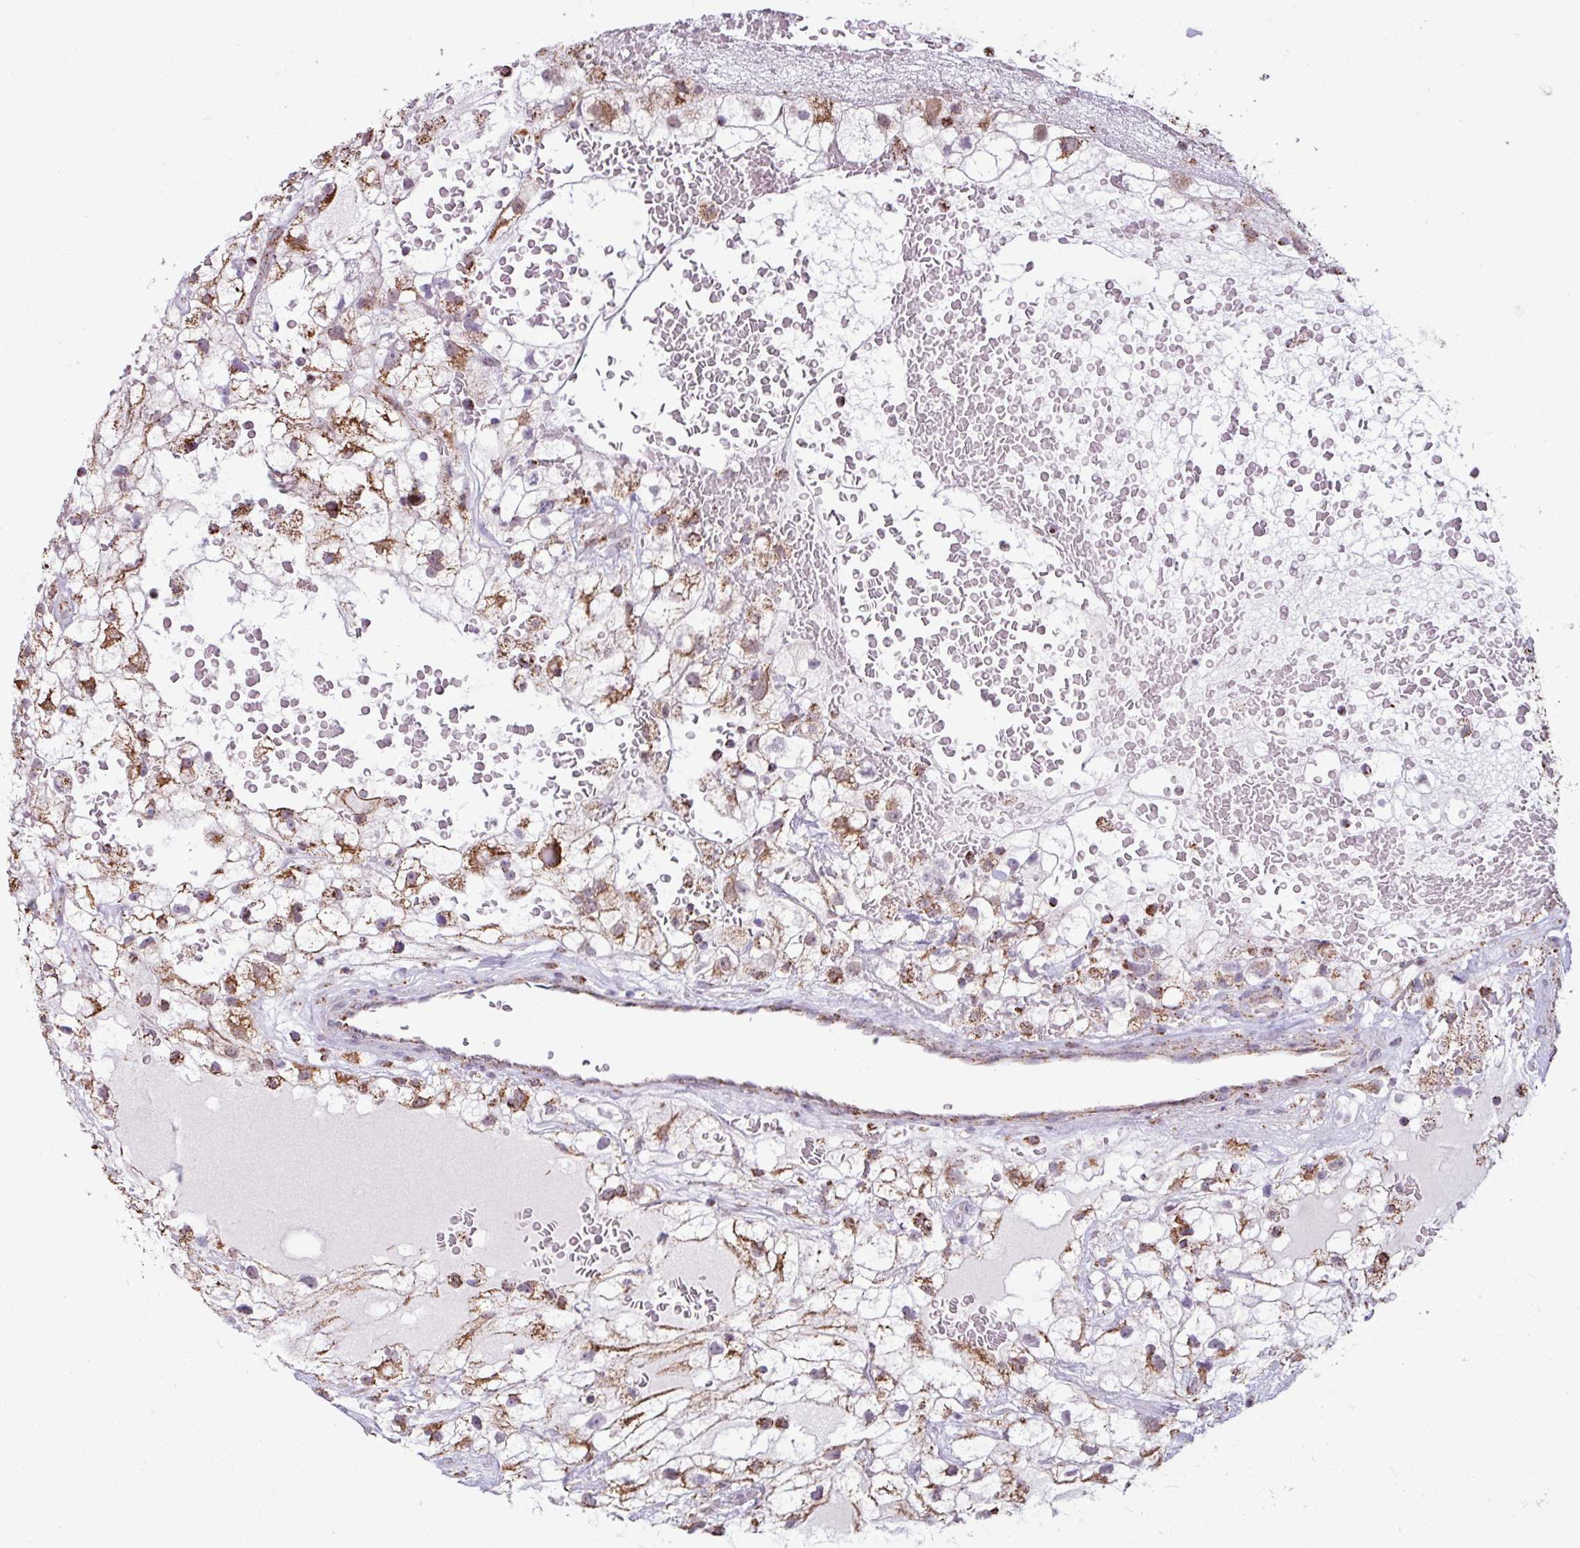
{"staining": {"intensity": "strong", "quantity": ">75%", "location": "cytoplasmic/membranous"}, "tissue": "renal cancer", "cell_type": "Tumor cells", "image_type": "cancer", "snomed": [{"axis": "morphology", "description": "Adenocarcinoma, NOS"}, {"axis": "topography", "description": "Kidney"}], "caption": "Renal cancer tissue exhibits strong cytoplasmic/membranous expression in about >75% of tumor cells", "gene": "ALG8", "patient": {"sex": "male", "age": 59}}